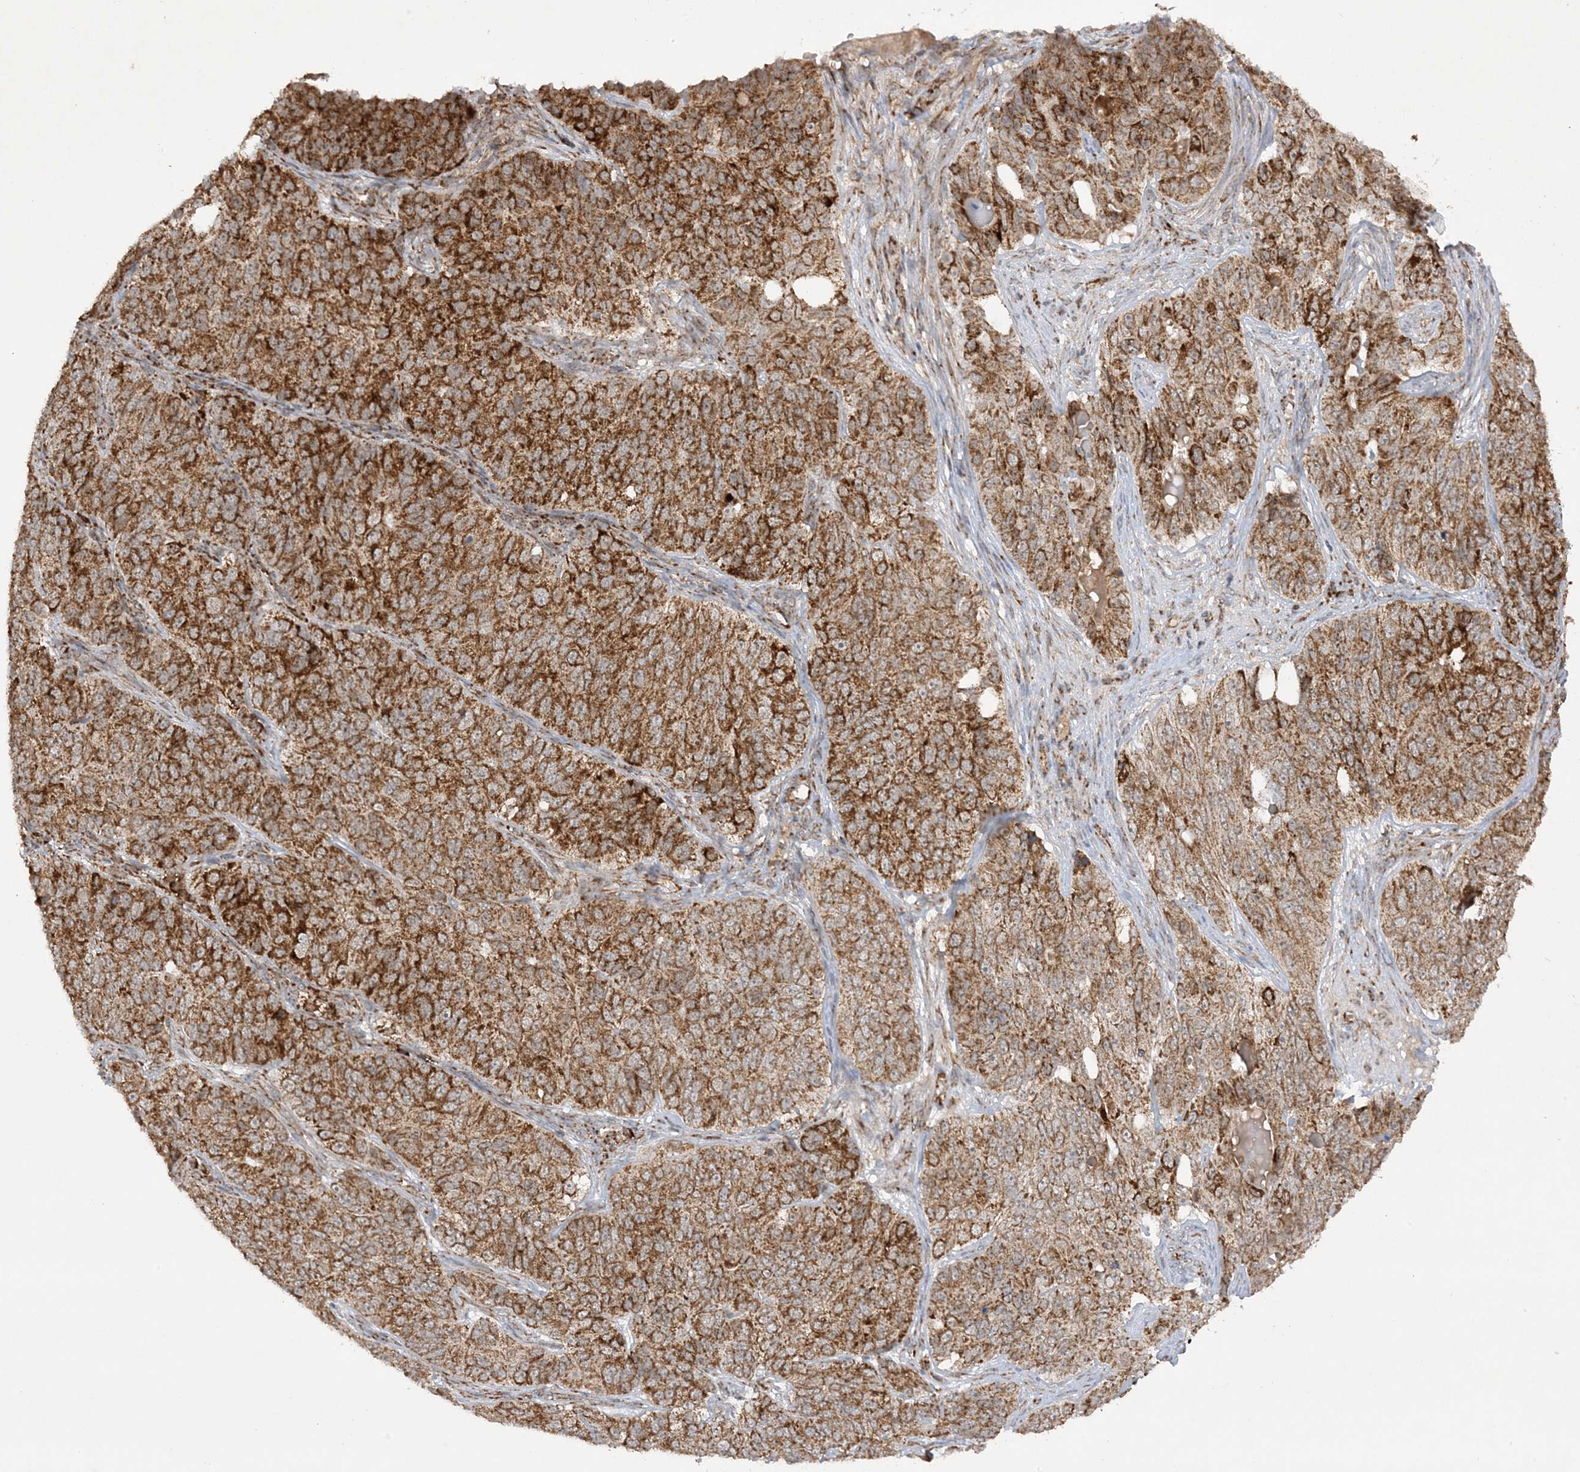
{"staining": {"intensity": "strong", "quantity": ">75%", "location": "cytoplasmic/membranous"}, "tissue": "ovarian cancer", "cell_type": "Tumor cells", "image_type": "cancer", "snomed": [{"axis": "morphology", "description": "Carcinoma, endometroid"}, {"axis": "topography", "description": "Ovary"}], "caption": "IHC staining of endometroid carcinoma (ovarian), which shows high levels of strong cytoplasmic/membranous staining in about >75% of tumor cells indicating strong cytoplasmic/membranous protein expression. The staining was performed using DAB (brown) for protein detection and nuclei were counterstained in hematoxylin (blue).", "gene": "NDUFAF3", "patient": {"sex": "female", "age": 51}}